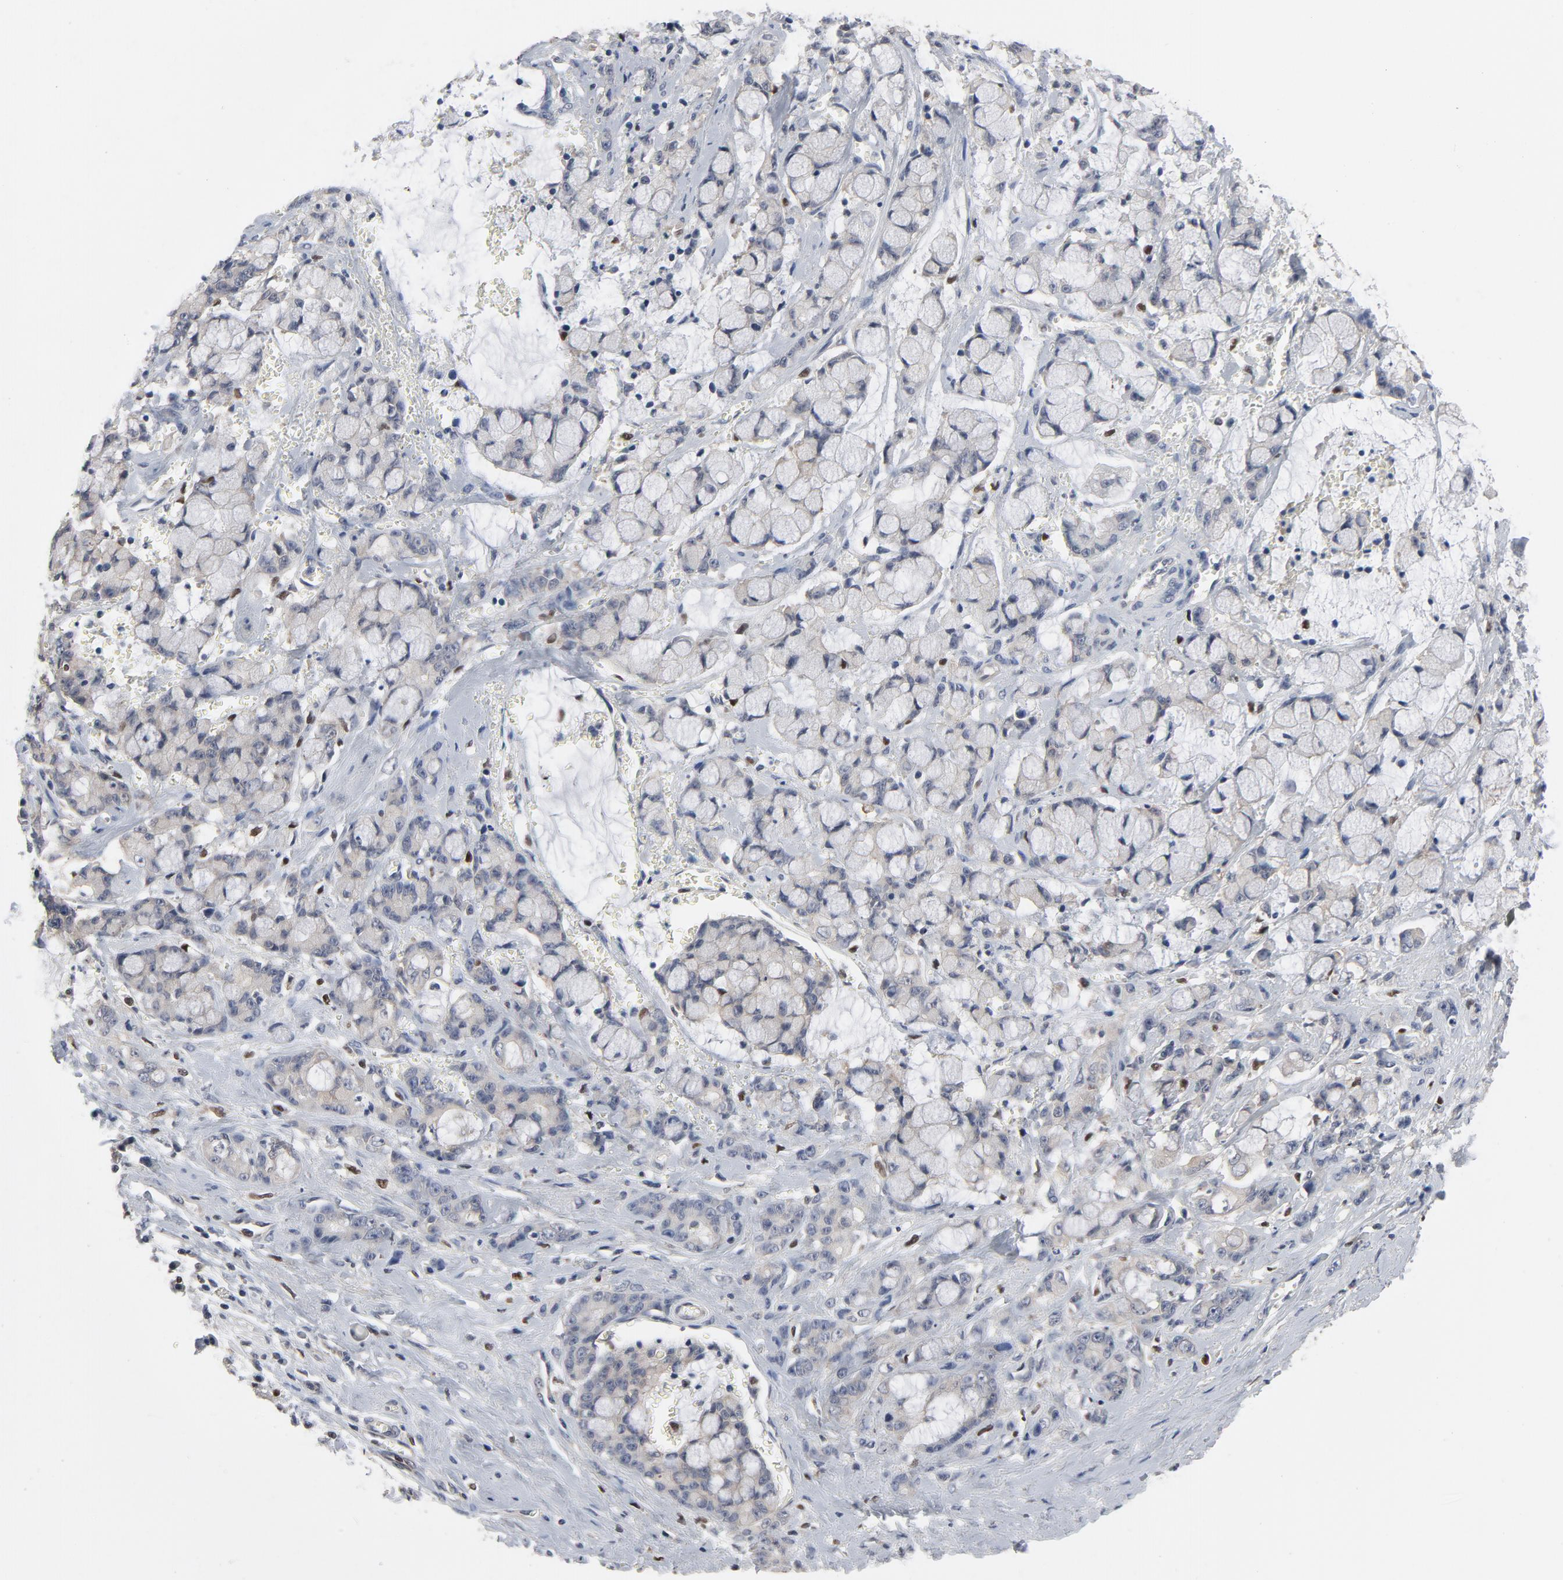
{"staining": {"intensity": "negative", "quantity": "none", "location": "none"}, "tissue": "pancreatic cancer", "cell_type": "Tumor cells", "image_type": "cancer", "snomed": [{"axis": "morphology", "description": "Adenocarcinoma, NOS"}, {"axis": "topography", "description": "Pancreas"}], "caption": "Pancreatic adenocarcinoma was stained to show a protein in brown. There is no significant positivity in tumor cells.", "gene": "NFKB1", "patient": {"sex": "female", "age": 73}}